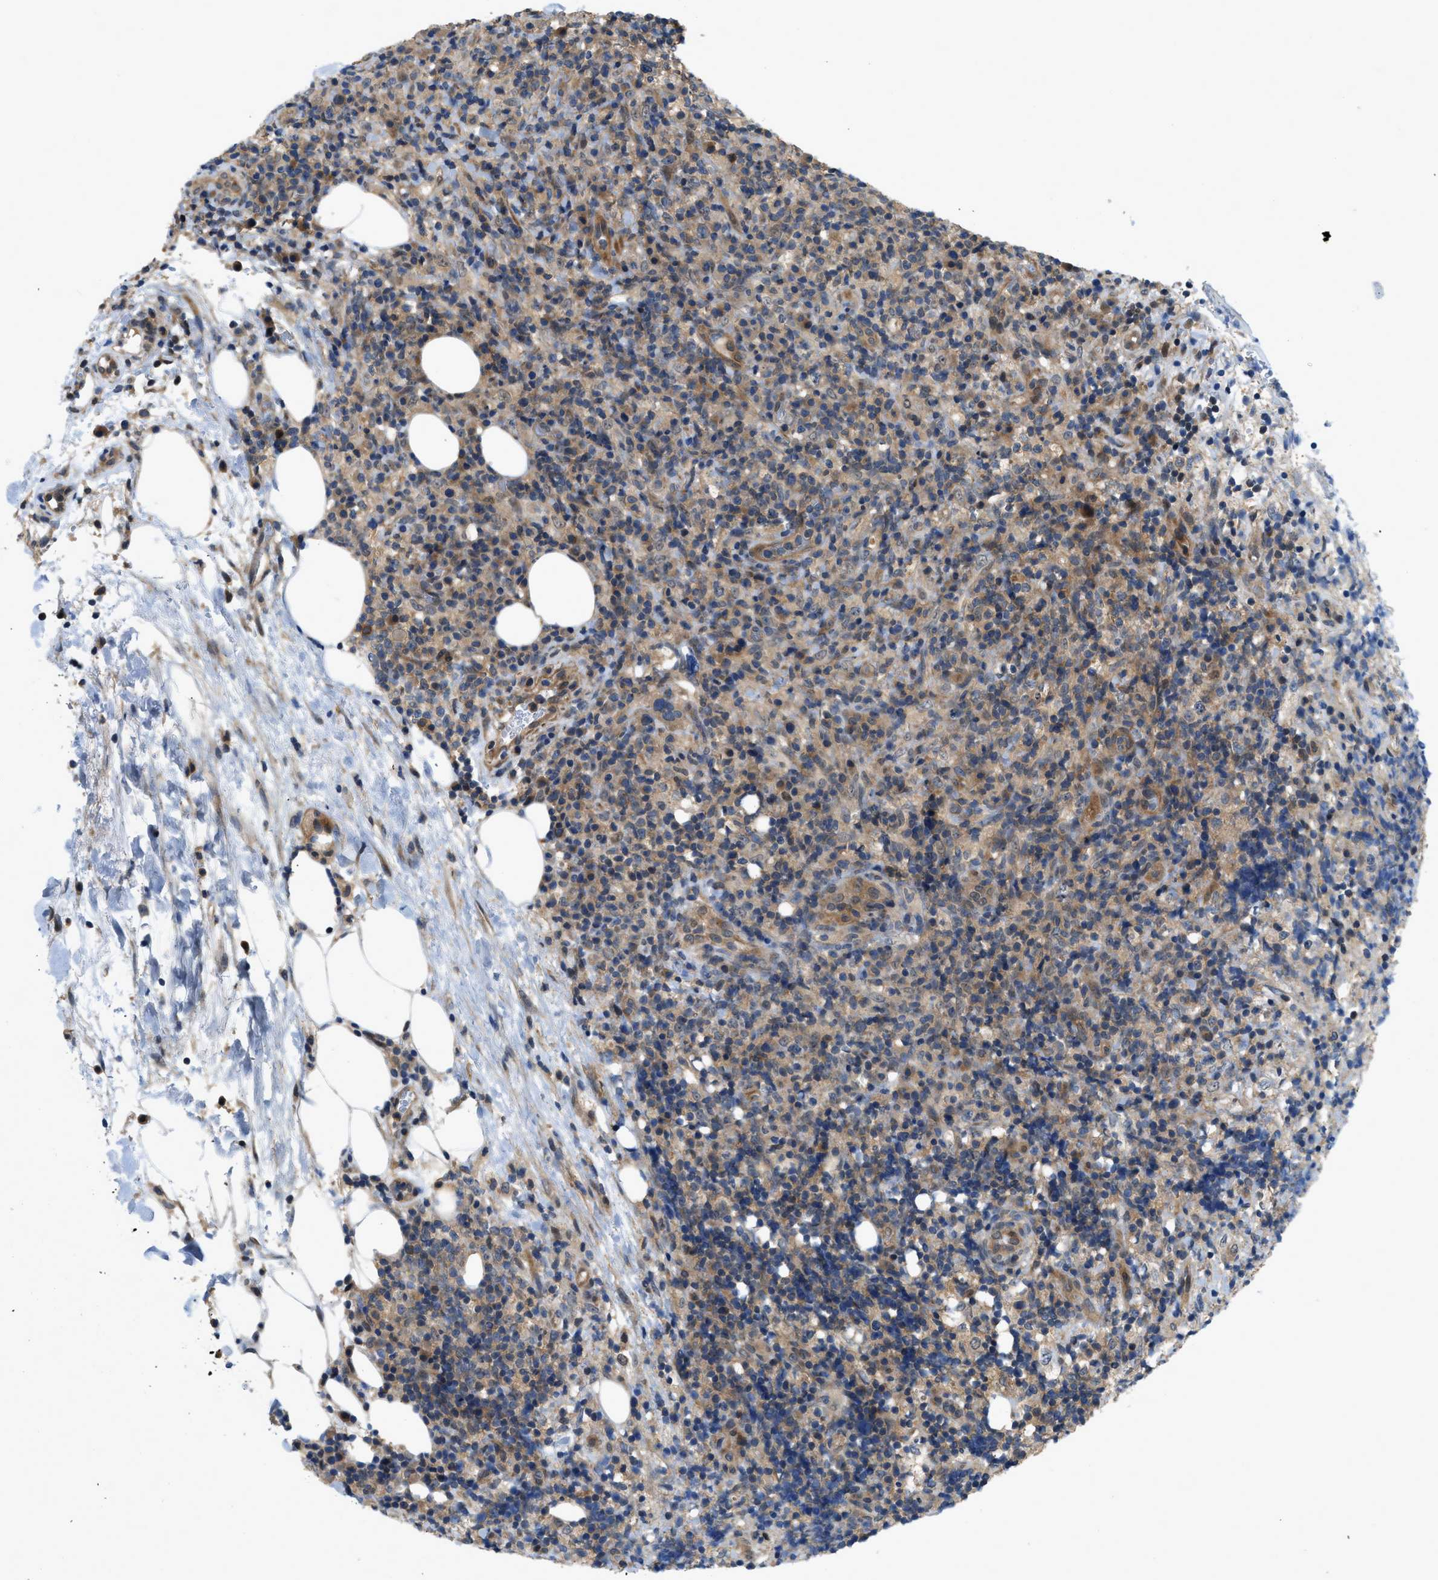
{"staining": {"intensity": "weak", "quantity": "<25%", "location": "cytoplasmic/membranous"}, "tissue": "lymphoma", "cell_type": "Tumor cells", "image_type": "cancer", "snomed": [{"axis": "morphology", "description": "Malignant lymphoma, non-Hodgkin's type, High grade"}, {"axis": "topography", "description": "Lymph node"}], "caption": "IHC of human malignant lymphoma, non-Hodgkin's type (high-grade) displays no expression in tumor cells. (DAB immunohistochemistry, high magnification).", "gene": "GPR31", "patient": {"sex": "female", "age": 76}}